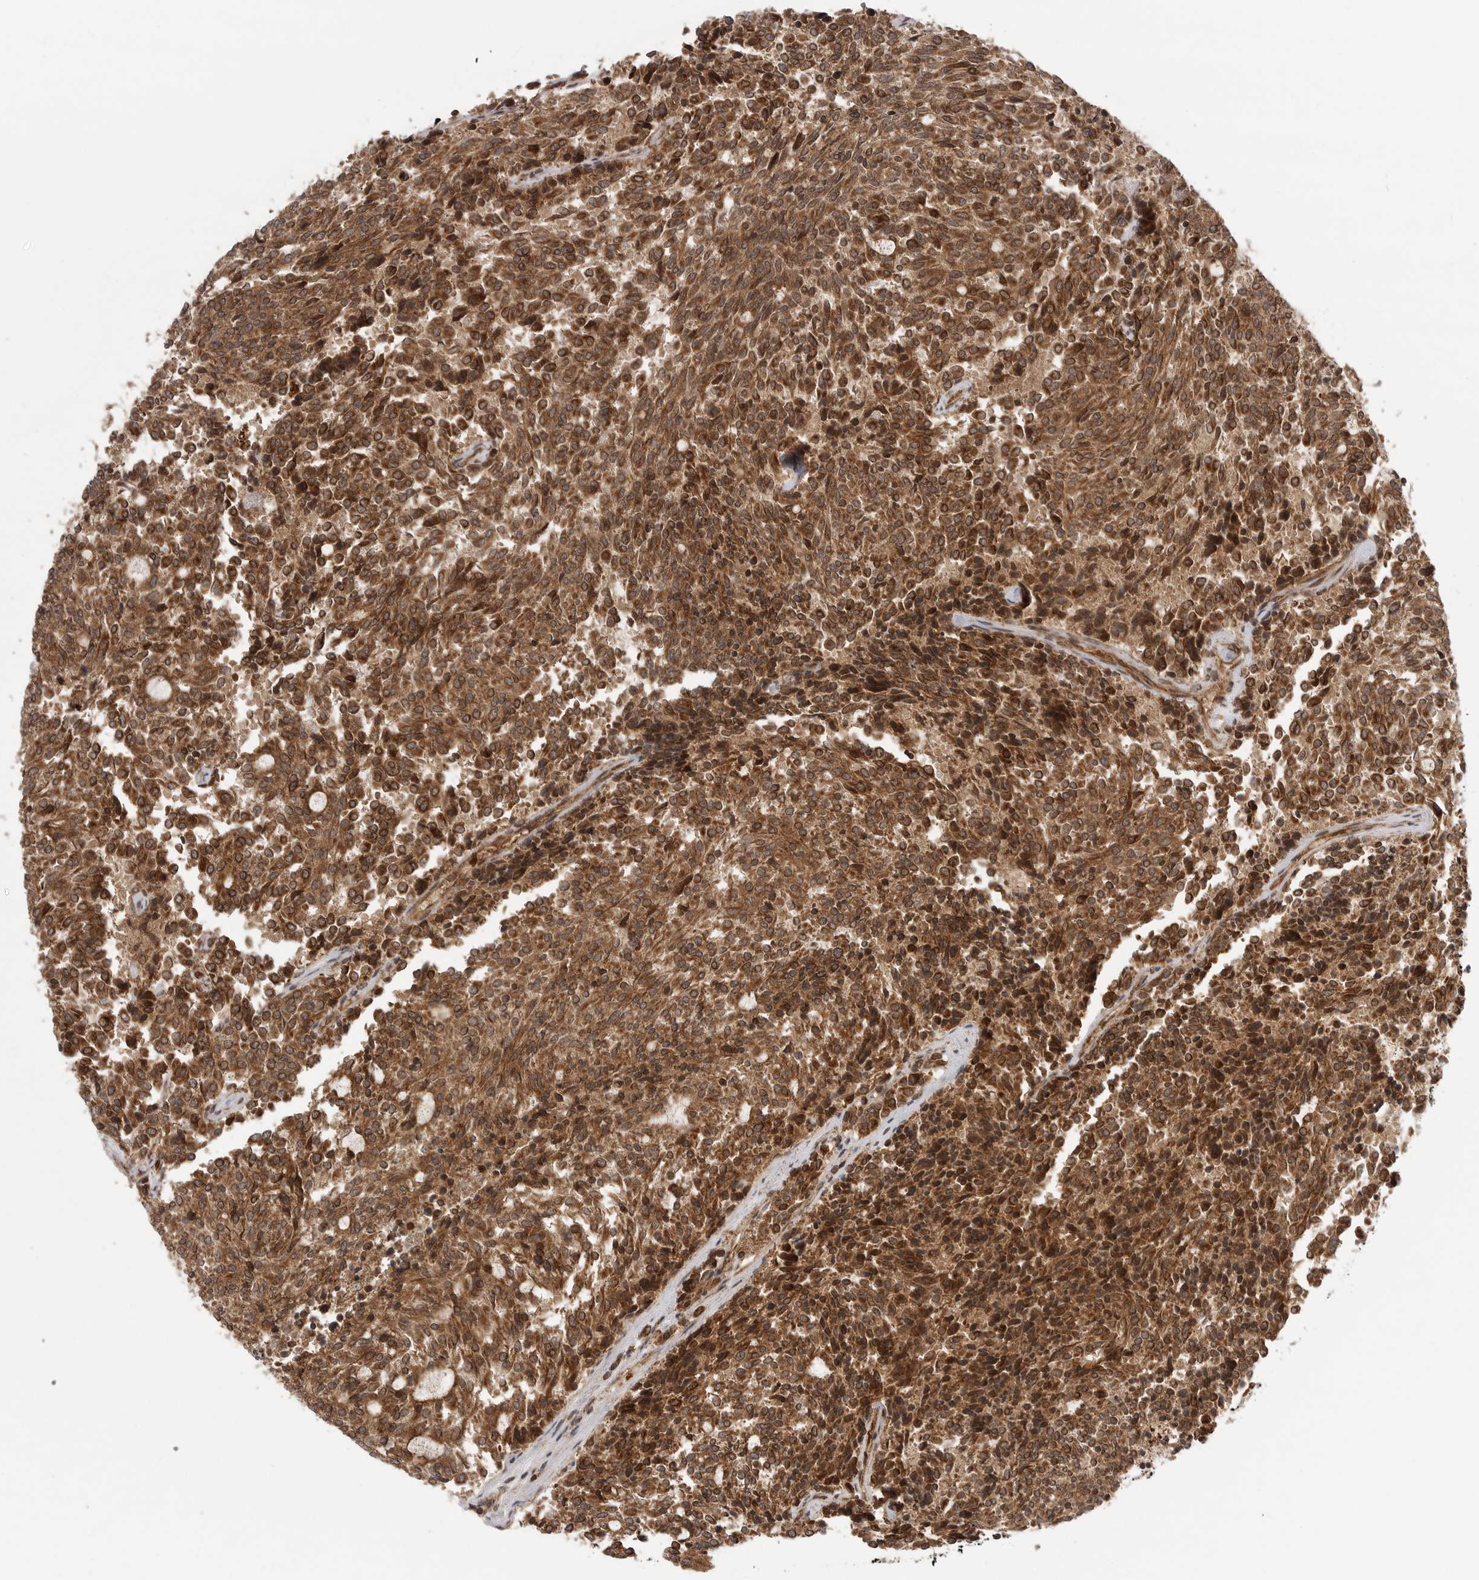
{"staining": {"intensity": "strong", "quantity": ">75%", "location": "cytoplasmic/membranous"}, "tissue": "carcinoid", "cell_type": "Tumor cells", "image_type": "cancer", "snomed": [{"axis": "morphology", "description": "Carcinoid, malignant, NOS"}, {"axis": "topography", "description": "Pancreas"}], "caption": "The histopathology image demonstrates staining of malignant carcinoid, revealing strong cytoplasmic/membranous protein staining (brown color) within tumor cells.", "gene": "PRDX4", "patient": {"sex": "female", "age": 54}}